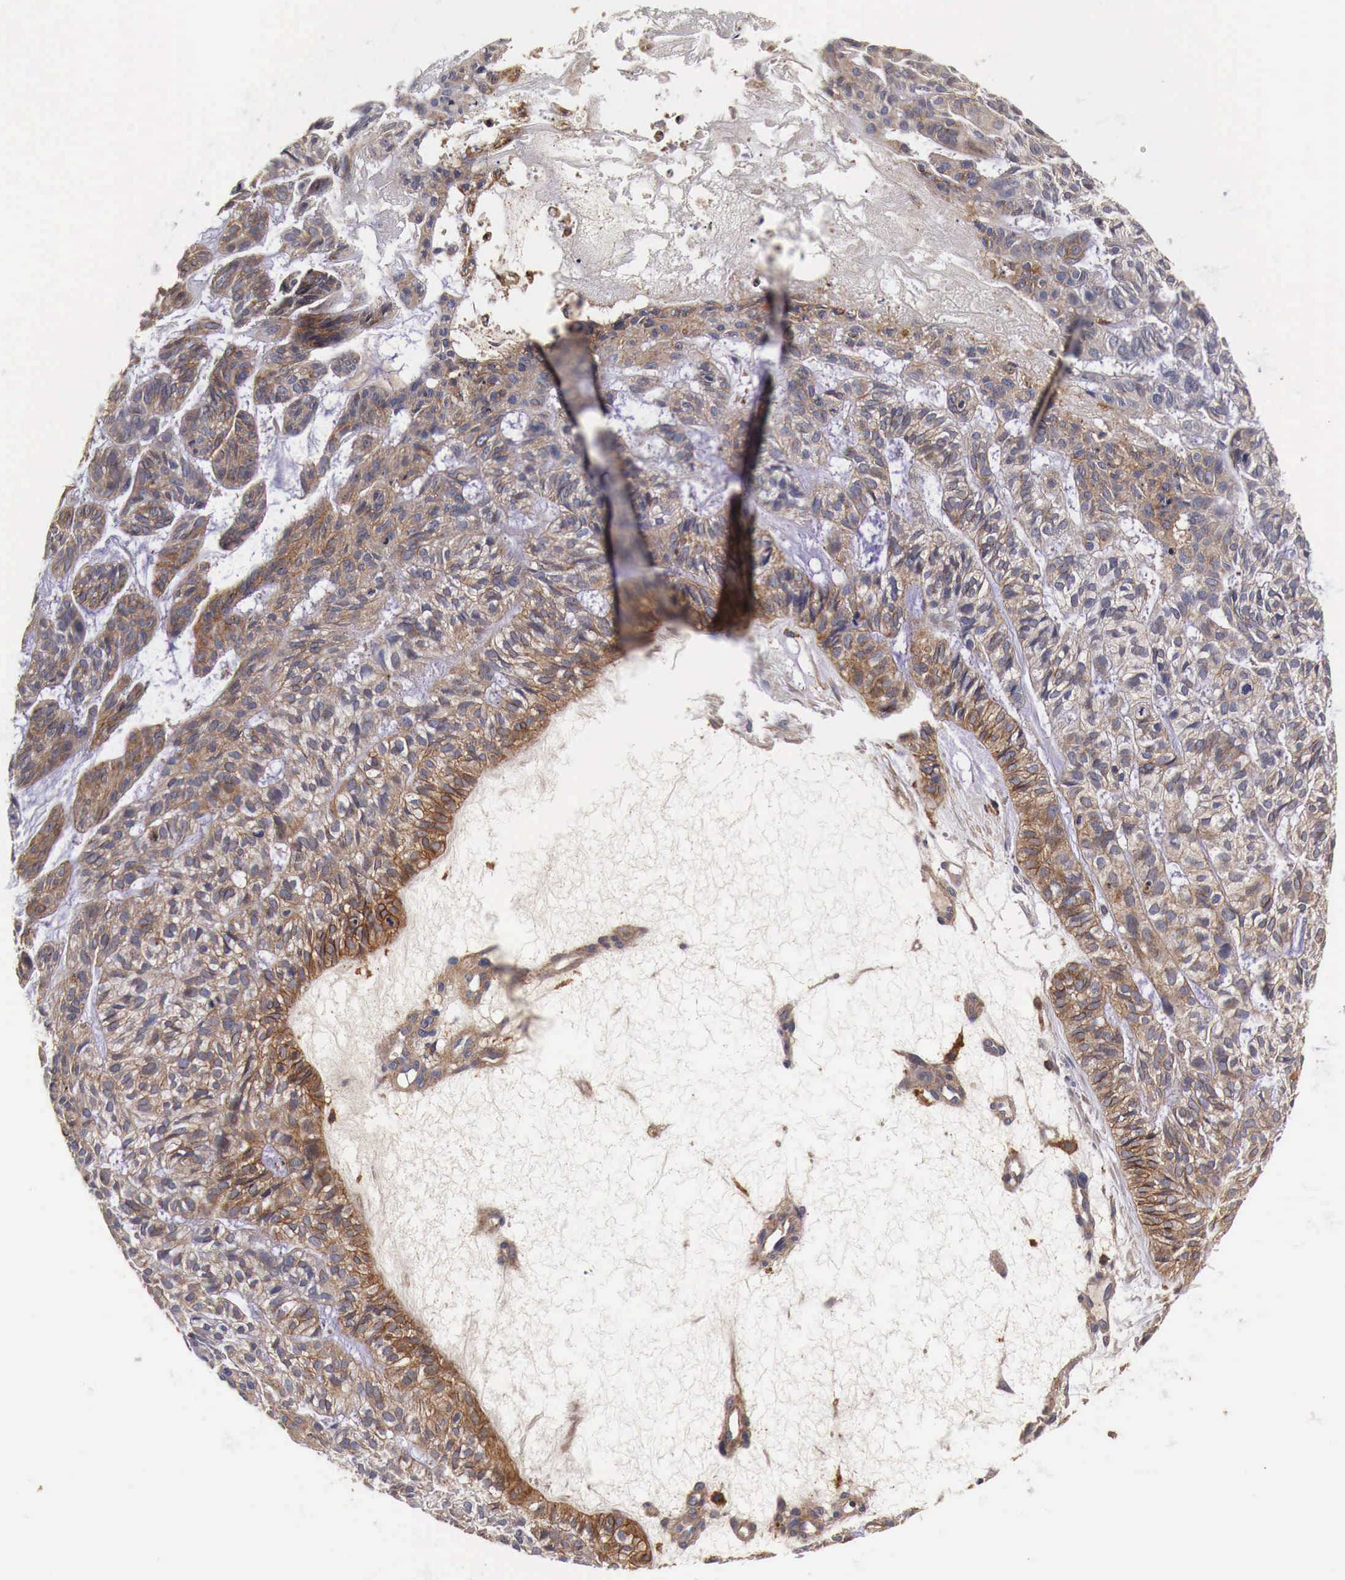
{"staining": {"intensity": "weak", "quantity": "25%-75%", "location": "cytoplasmic/membranous"}, "tissue": "skin cancer", "cell_type": "Tumor cells", "image_type": "cancer", "snomed": [{"axis": "morphology", "description": "Basal cell carcinoma"}, {"axis": "topography", "description": "Skin"}], "caption": "There is low levels of weak cytoplasmic/membranous positivity in tumor cells of skin cancer, as demonstrated by immunohistochemical staining (brown color).", "gene": "RP2", "patient": {"sex": "male", "age": 75}}